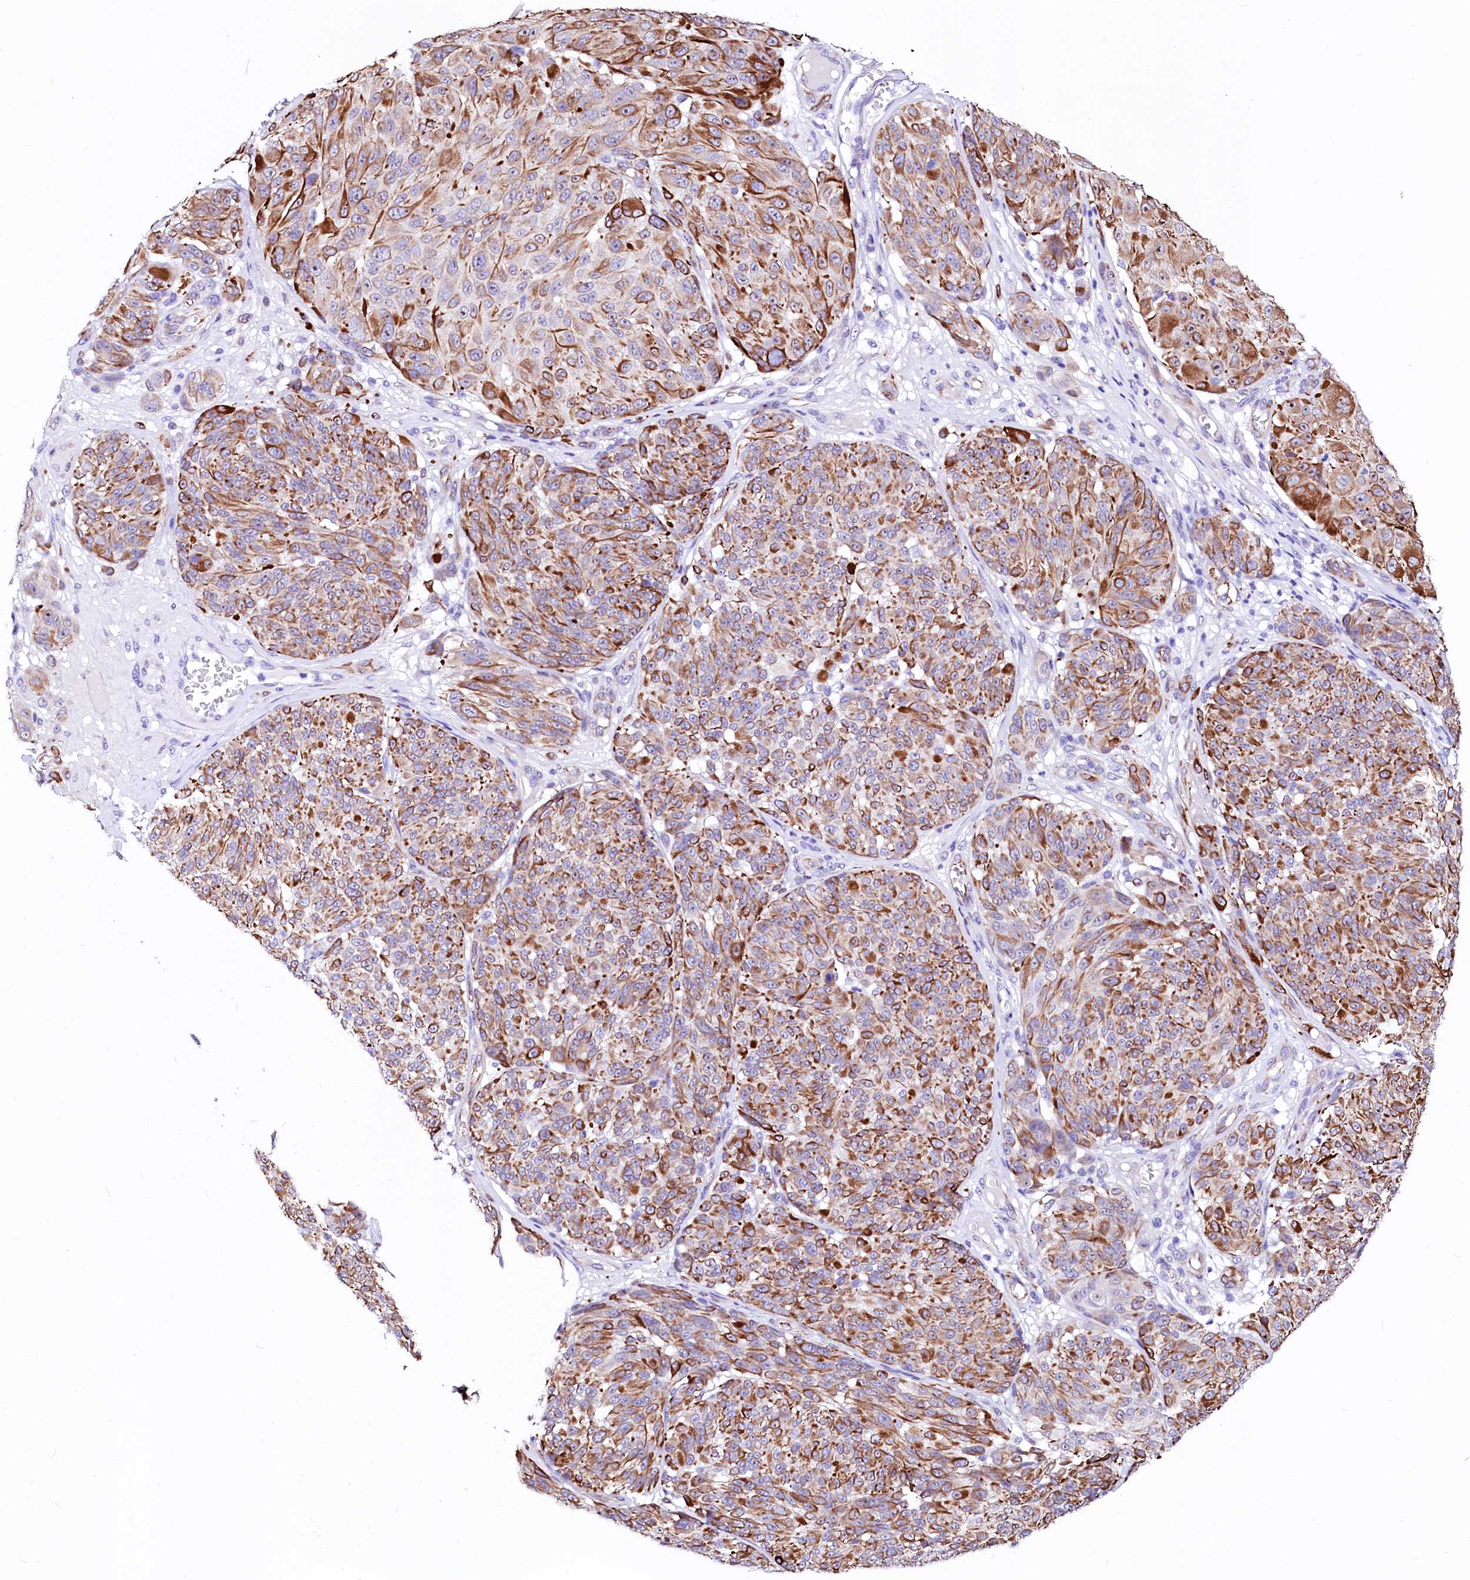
{"staining": {"intensity": "moderate", "quantity": ">75%", "location": "cytoplasmic/membranous"}, "tissue": "melanoma", "cell_type": "Tumor cells", "image_type": "cancer", "snomed": [{"axis": "morphology", "description": "Malignant melanoma, NOS"}, {"axis": "topography", "description": "Skin"}], "caption": "A histopathology image of human melanoma stained for a protein exhibits moderate cytoplasmic/membranous brown staining in tumor cells. The staining was performed using DAB to visualize the protein expression in brown, while the nuclei were stained in blue with hematoxylin (Magnification: 20x).", "gene": "SFR1", "patient": {"sex": "male", "age": 83}}